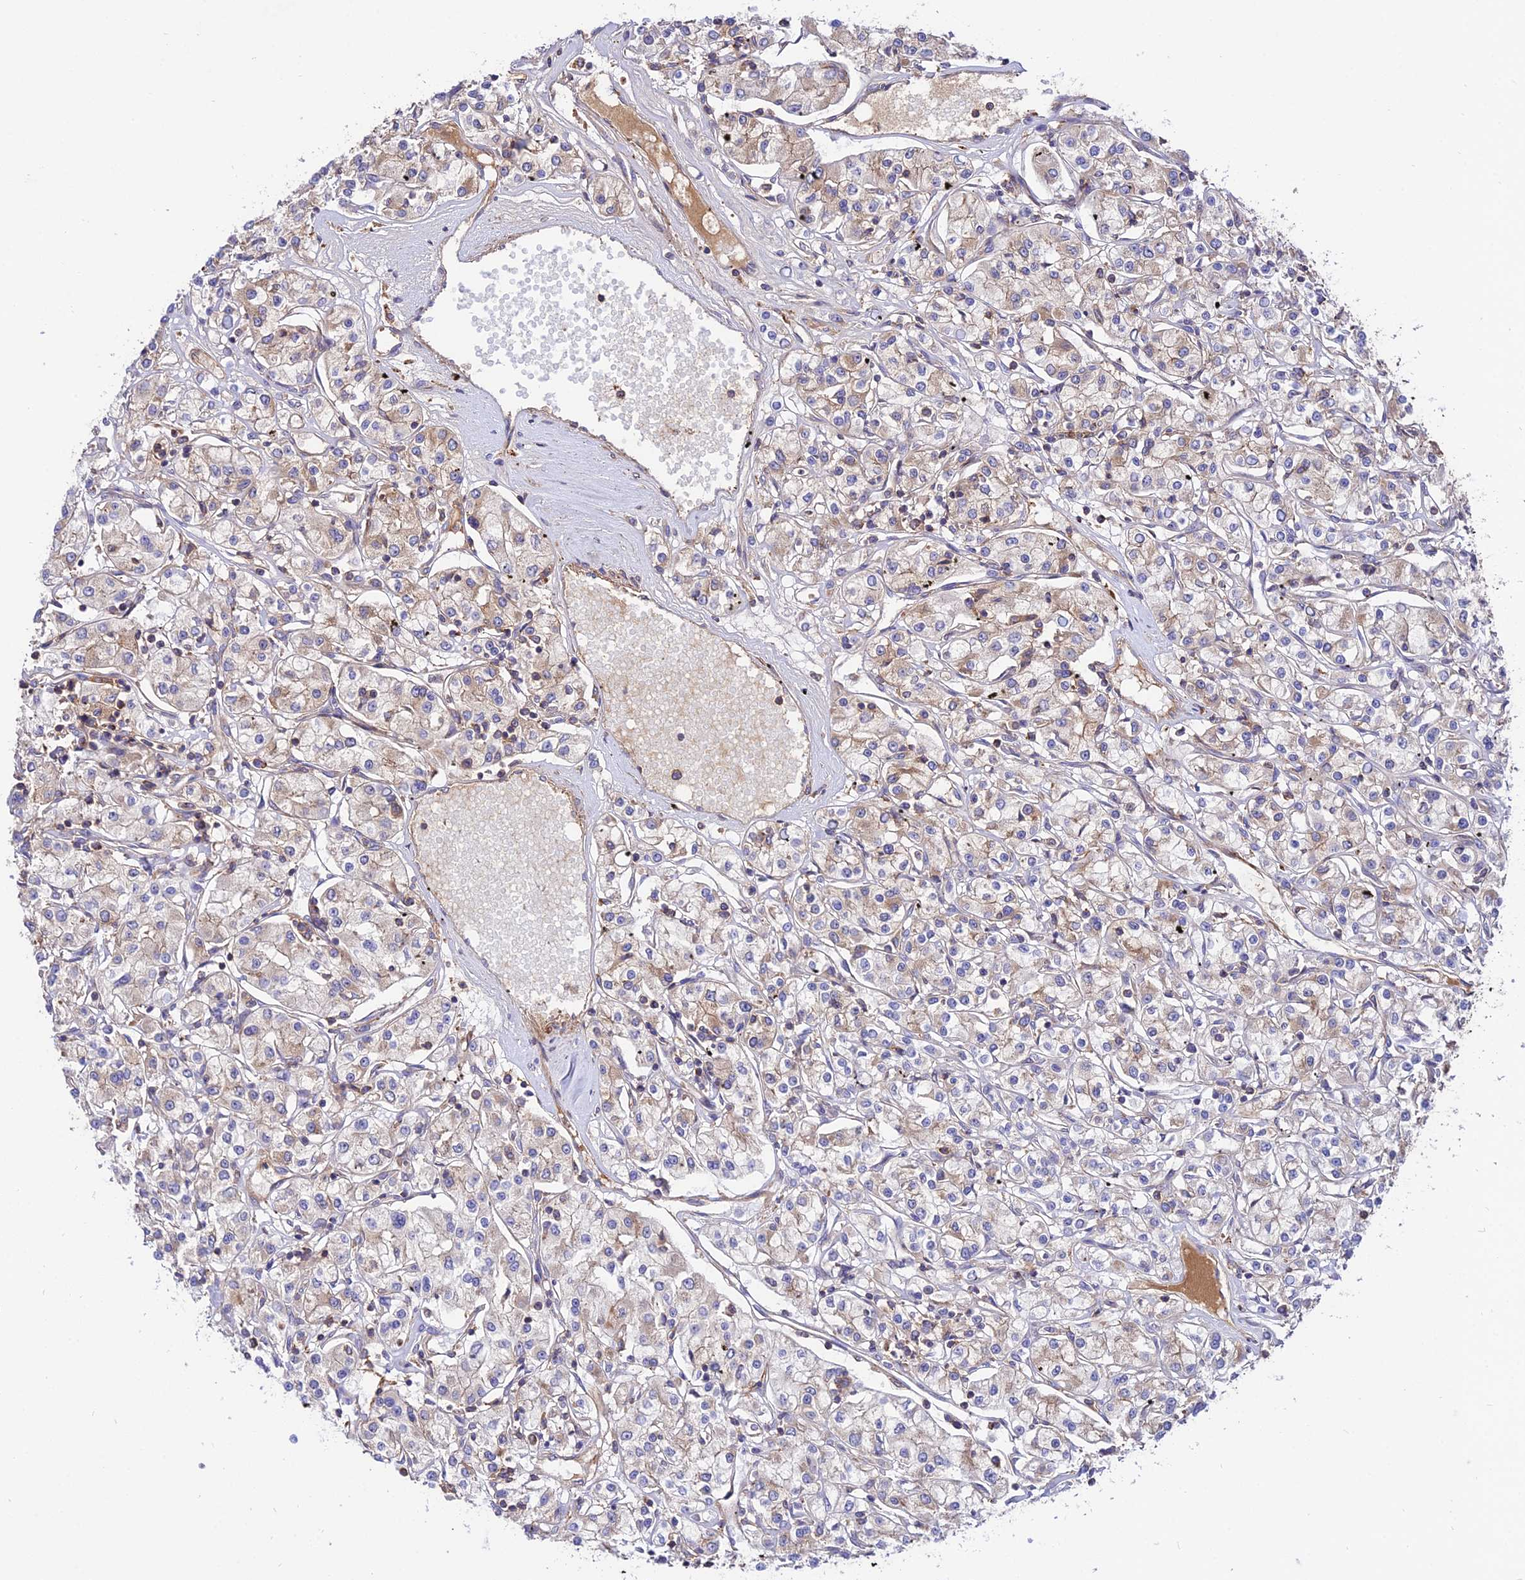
{"staining": {"intensity": "weak", "quantity": "25%-75%", "location": "cytoplasmic/membranous"}, "tissue": "renal cancer", "cell_type": "Tumor cells", "image_type": "cancer", "snomed": [{"axis": "morphology", "description": "Adenocarcinoma, NOS"}, {"axis": "topography", "description": "Kidney"}], "caption": "The photomicrograph displays immunohistochemical staining of renal cancer. There is weak cytoplasmic/membranous expression is appreciated in about 25%-75% of tumor cells.", "gene": "PYM1", "patient": {"sex": "female", "age": 59}}